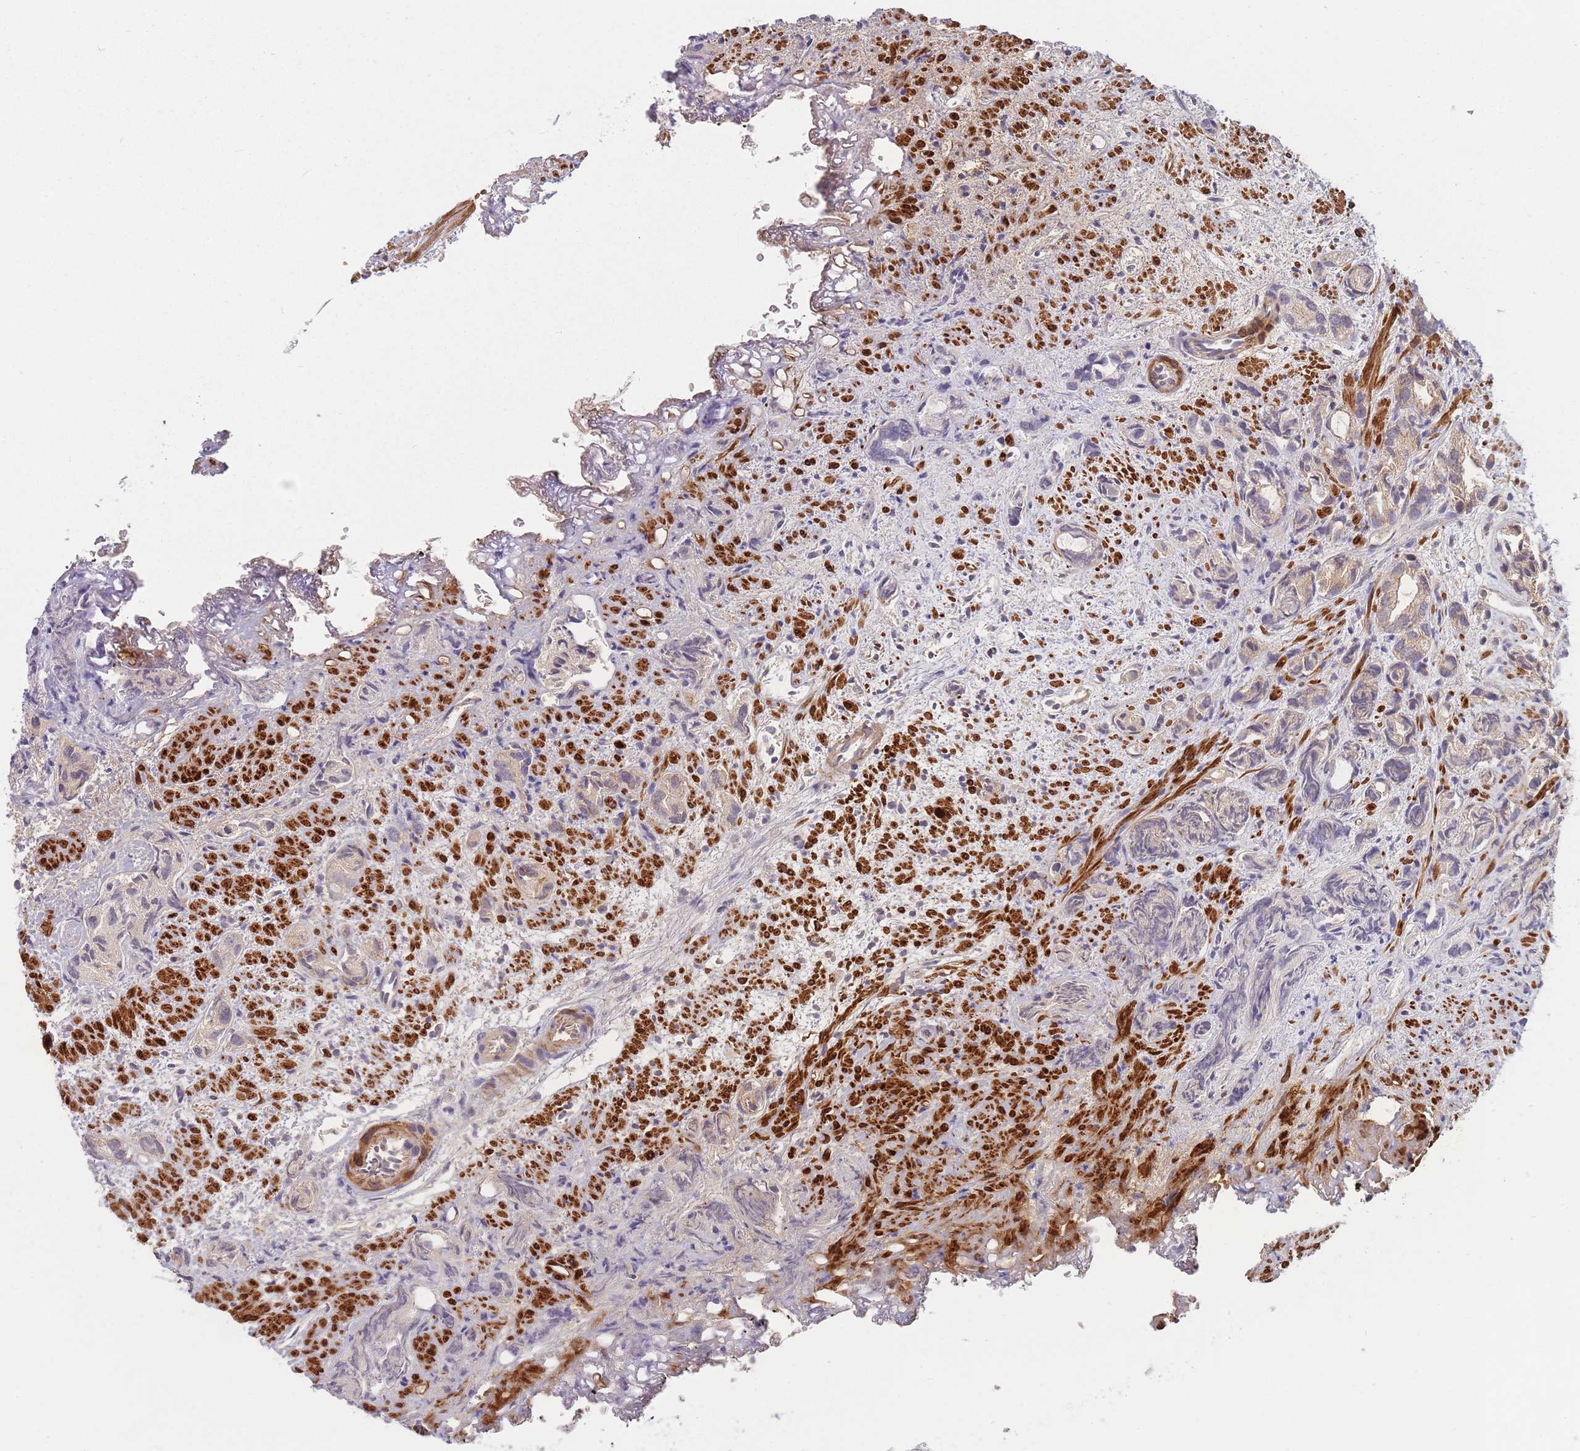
{"staining": {"intensity": "weak", "quantity": "<25%", "location": "cytoplasmic/membranous"}, "tissue": "prostate cancer", "cell_type": "Tumor cells", "image_type": "cancer", "snomed": [{"axis": "morphology", "description": "Adenocarcinoma, High grade"}, {"axis": "topography", "description": "Prostate"}], "caption": "Immunohistochemical staining of prostate high-grade adenocarcinoma reveals no significant staining in tumor cells. Nuclei are stained in blue.", "gene": "FAM153A", "patient": {"sex": "male", "age": 82}}